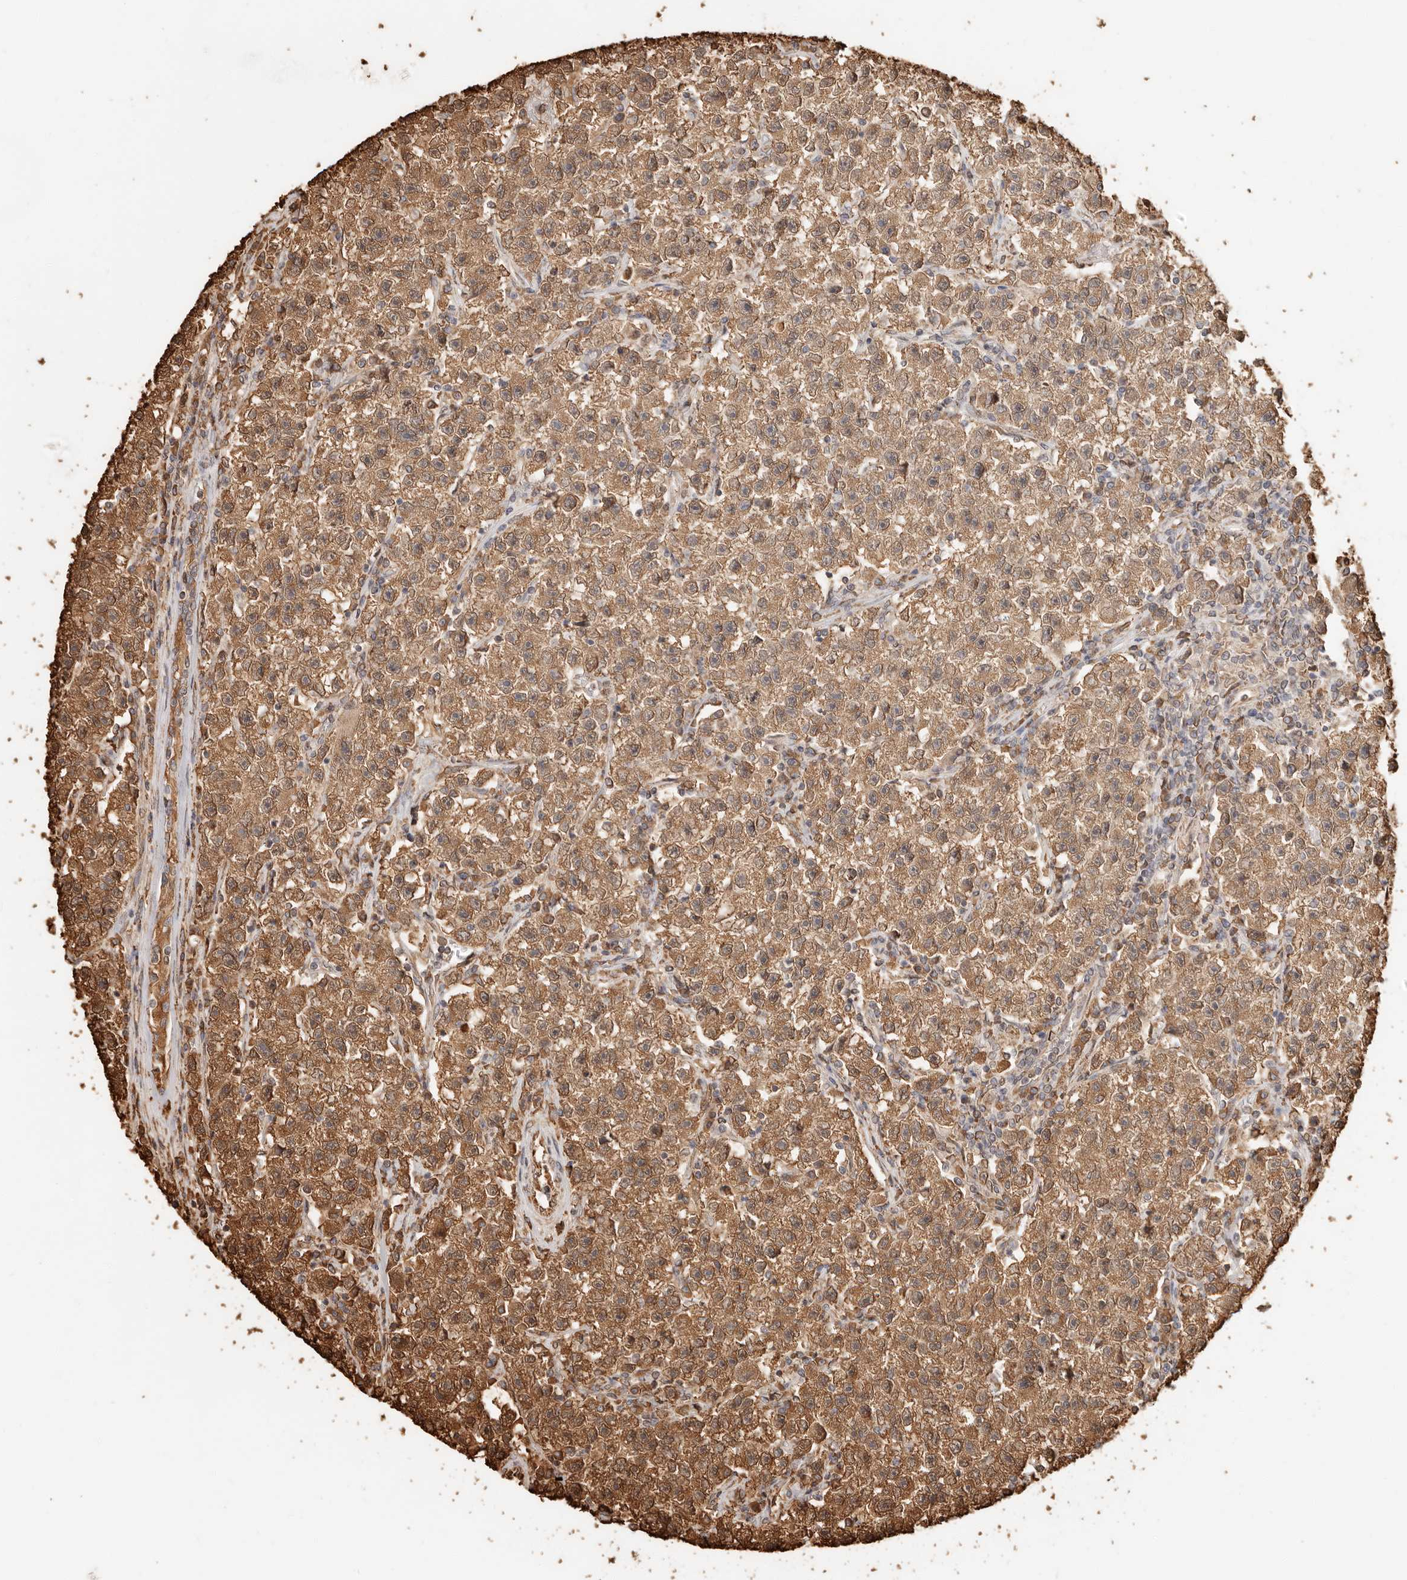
{"staining": {"intensity": "moderate", "quantity": ">75%", "location": "cytoplasmic/membranous"}, "tissue": "testis cancer", "cell_type": "Tumor cells", "image_type": "cancer", "snomed": [{"axis": "morphology", "description": "Seminoma, NOS"}, {"axis": "topography", "description": "Testis"}], "caption": "Seminoma (testis) stained with immunohistochemistry (IHC) exhibits moderate cytoplasmic/membranous expression in approximately >75% of tumor cells.", "gene": "ARHGEF10L", "patient": {"sex": "male", "age": 22}}